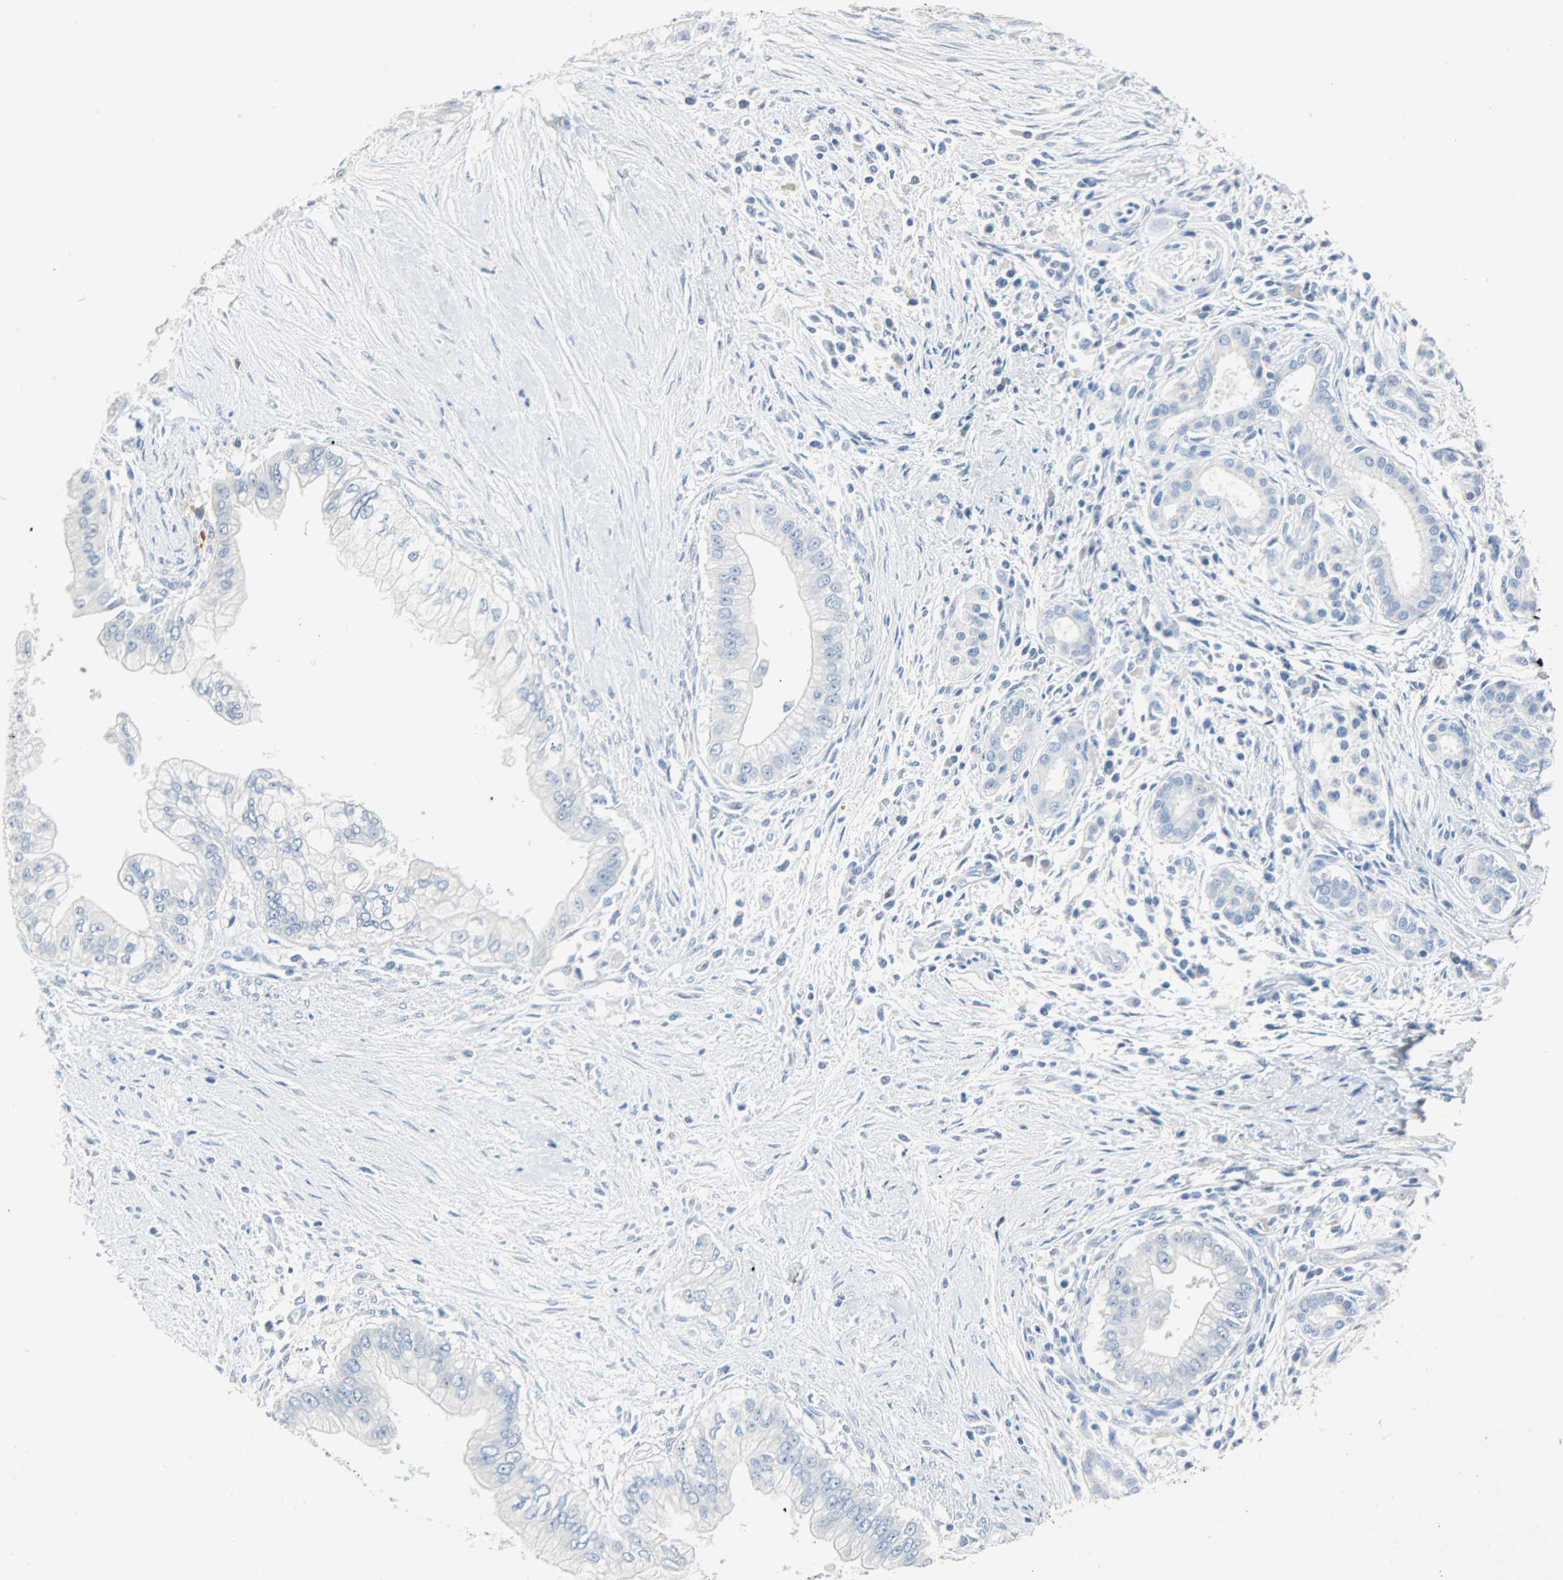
{"staining": {"intensity": "negative", "quantity": "none", "location": "none"}, "tissue": "pancreatic cancer", "cell_type": "Tumor cells", "image_type": "cancer", "snomed": [{"axis": "morphology", "description": "Adenocarcinoma, NOS"}, {"axis": "topography", "description": "Pancreas"}], "caption": "Image shows no protein positivity in tumor cells of pancreatic adenocarcinoma tissue.", "gene": "CA3", "patient": {"sex": "male", "age": 59}}